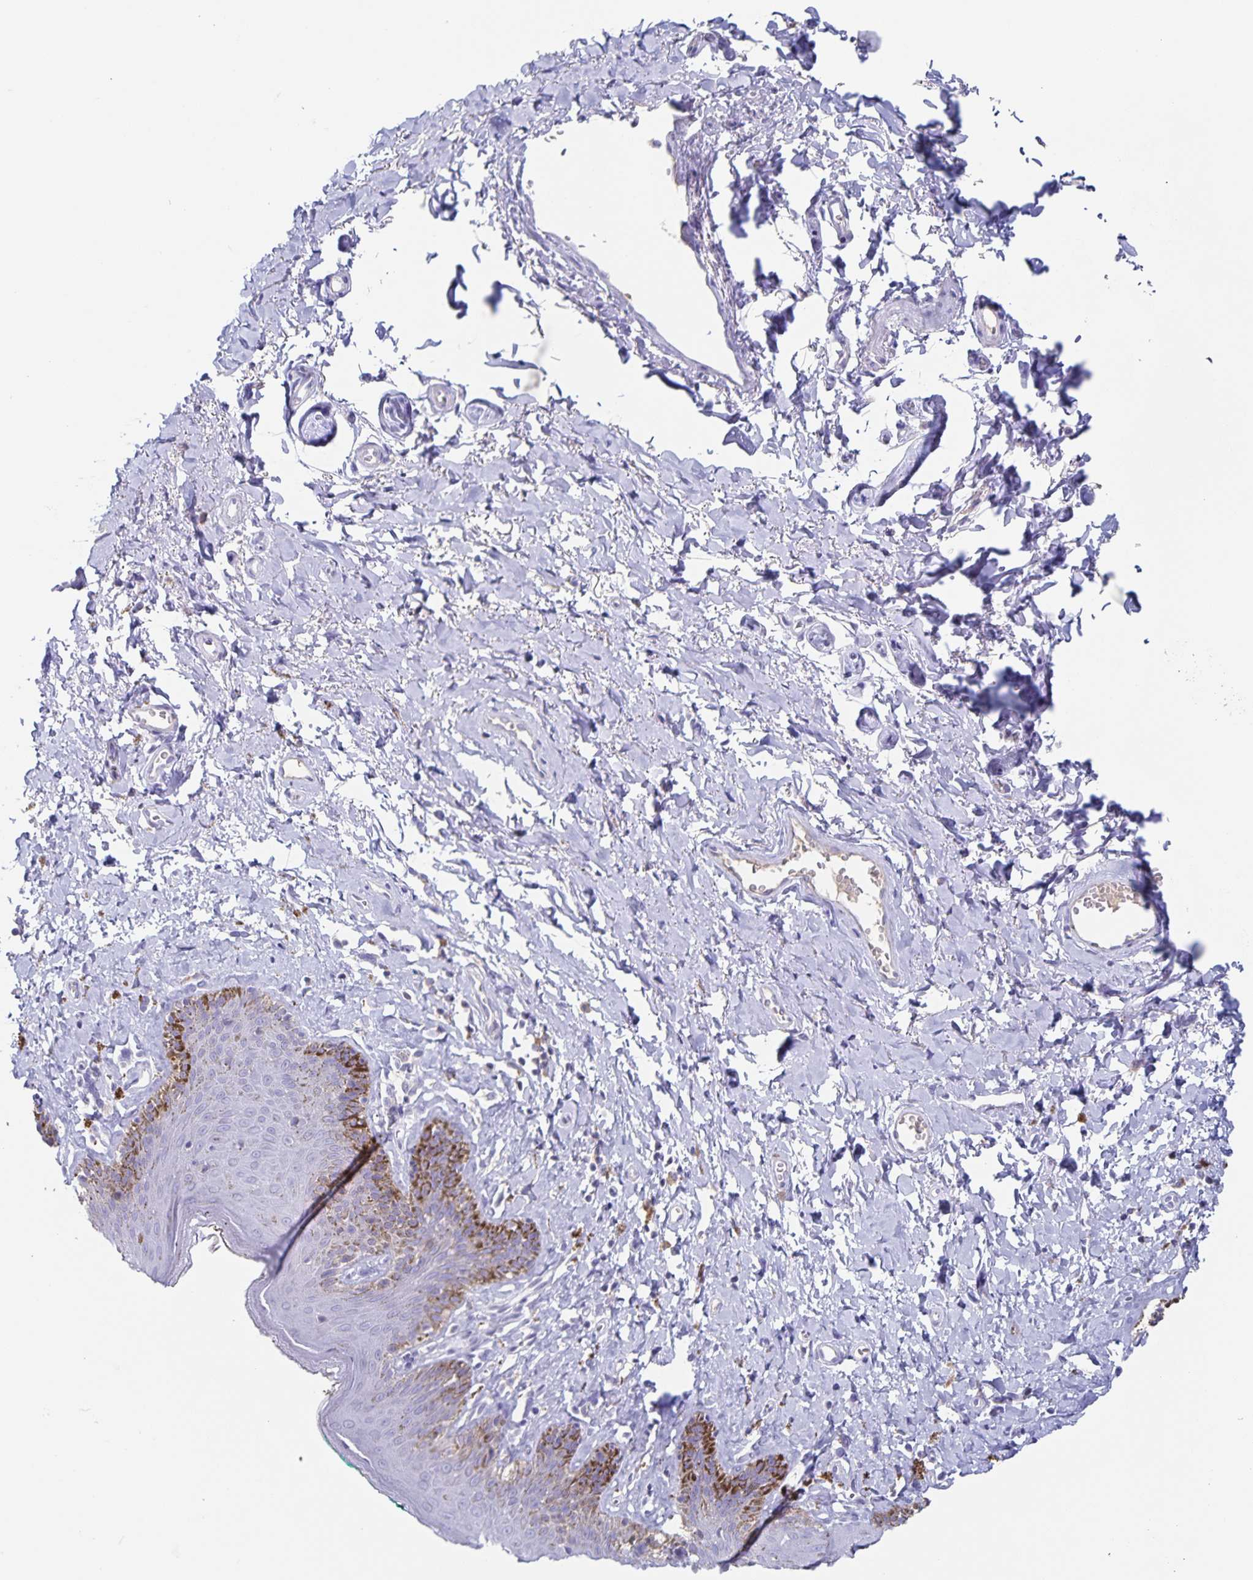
{"staining": {"intensity": "negative", "quantity": "none", "location": "none"}, "tissue": "skin", "cell_type": "Epidermal cells", "image_type": "normal", "snomed": [{"axis": "morphology", "description": "Normal tissue, NOS"}, {"axis": "topography", "description": "Vulva"}, {"axis": "topography", "description": "Peripheral nerve tissue"}], "caption": "Protein analysis of normal skin displays no significant expression in epidermal cells. Brightfield microscopy of immunohistochemistry (IHC) stained with DAB (brown) and hematoxylin (blue), captured at high magnification.", "gene": "RPL36A", "patient": {"sex": "female", "age": 66}}